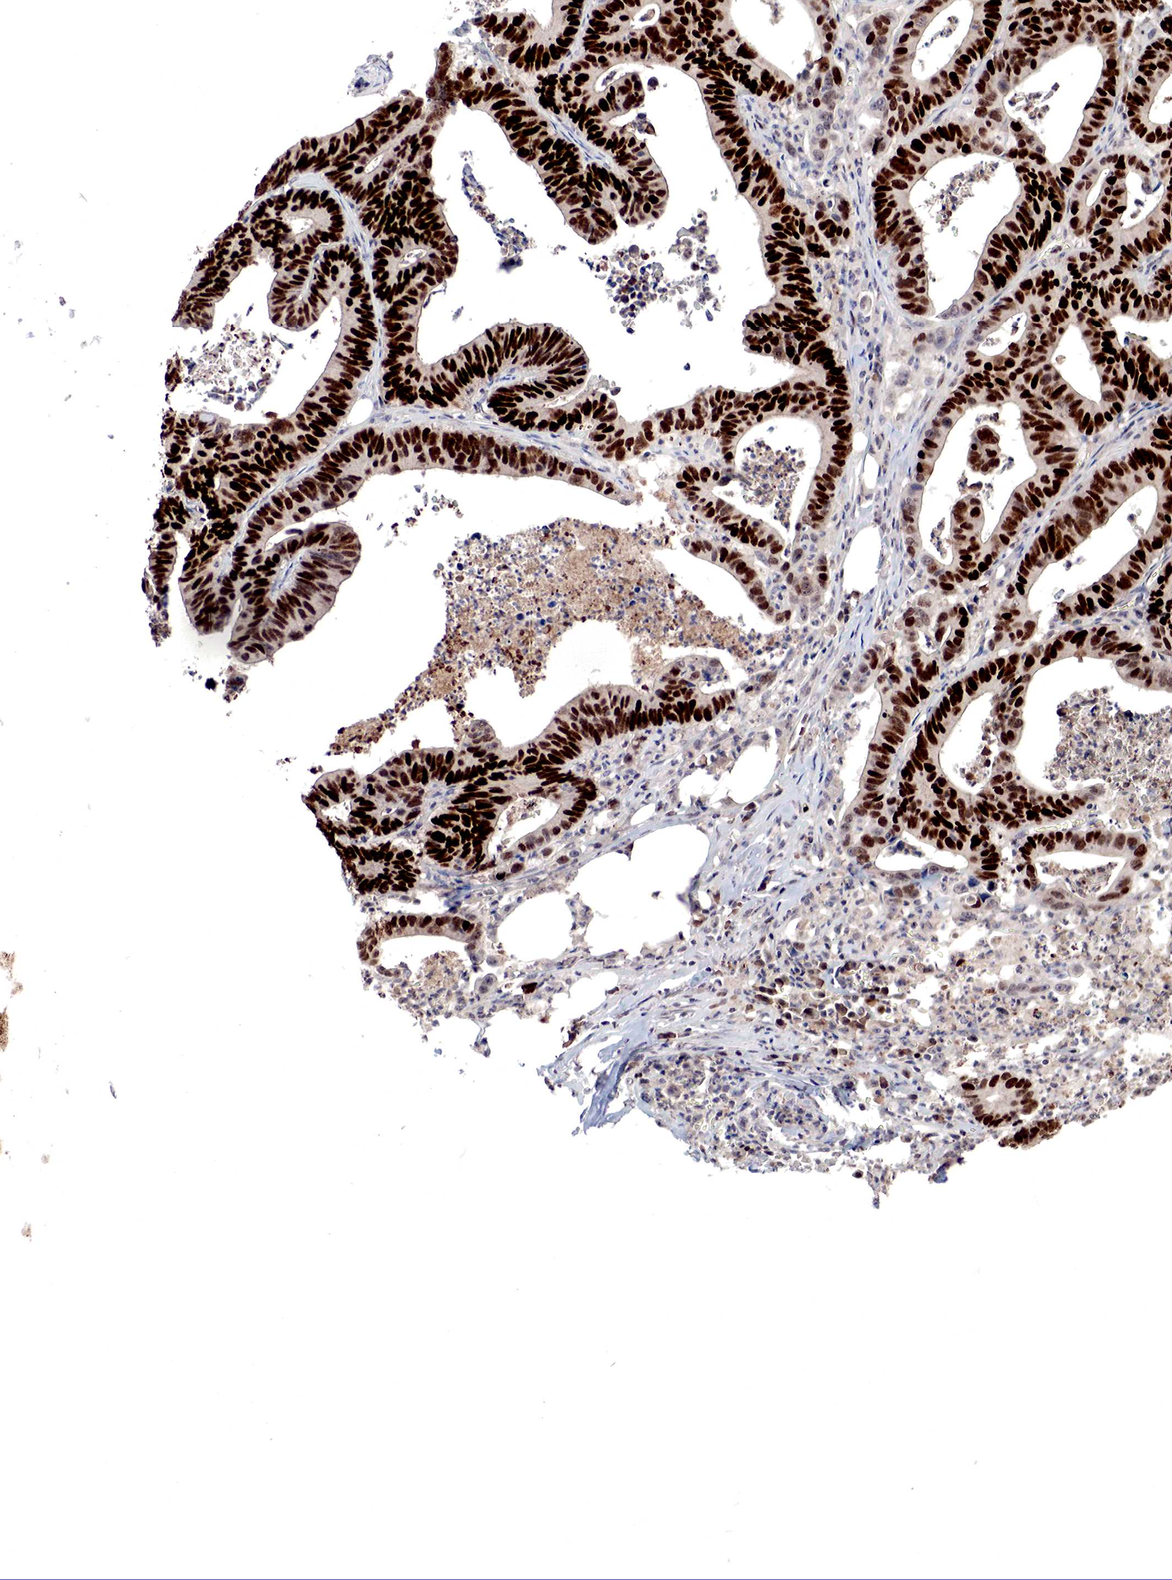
{"staining": {"intensity": "strong", "quantity": ">75%", "location": "nuclear"}, "tissue": "colorectal cancer", "cell_type": "Tumor cells", "image_type": "cancer", "snomed": [{"axis": "morphology", "description": "Adenocarcinoma, NOS"}, {"axis": "topography", "description": "Colon"}], "caption": "Tumor cells demonstrate strong nuclear positivity in about >75% of cells in colorectal adenocarcinoma.", "gene": "DACH2", "patient": {"sex": "female", "age": 76}}